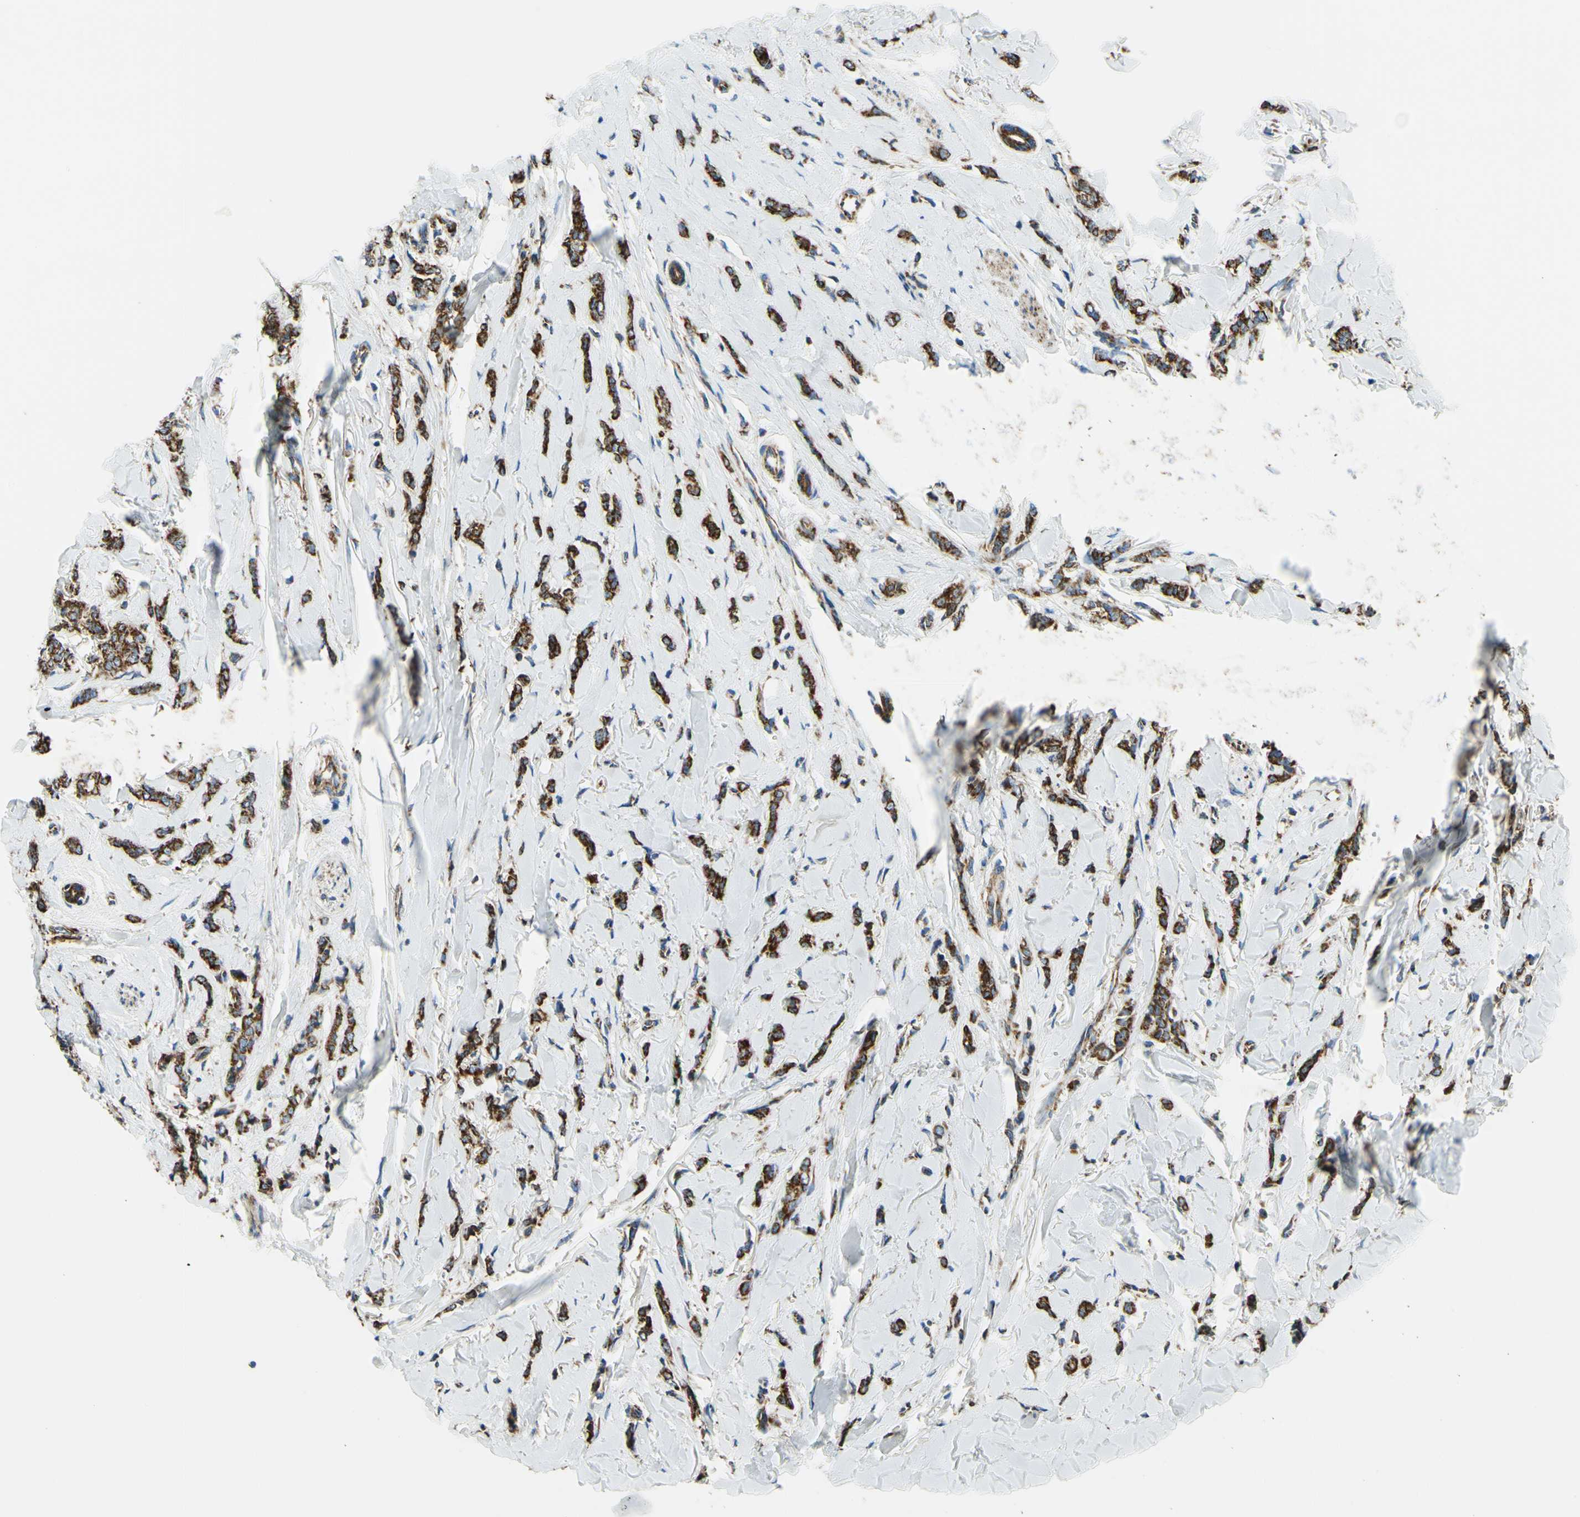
{"staining": {"intensity": "strong", "quantity": ">75%", "location": "cytoplasmic/membranous"}, "tissue": "breast cancer", "cell_type": "Tumor cells", "image_type": "cancer", "snomed": [{"axis": "morphology", "description": "Lobular carcinoma"}, {"axis": "topography", "description": "Skin"}, {"axis": "topography", "description": "Breast"}], "caption": "Strong cytoplasmic/membranous expression for a protein is seen in approximately >75% of tumor cells of breast lobular carcinoma using immunohistochemistry.", "gene": "MAVS", "patient": {"sex": "female", "age": 46}}